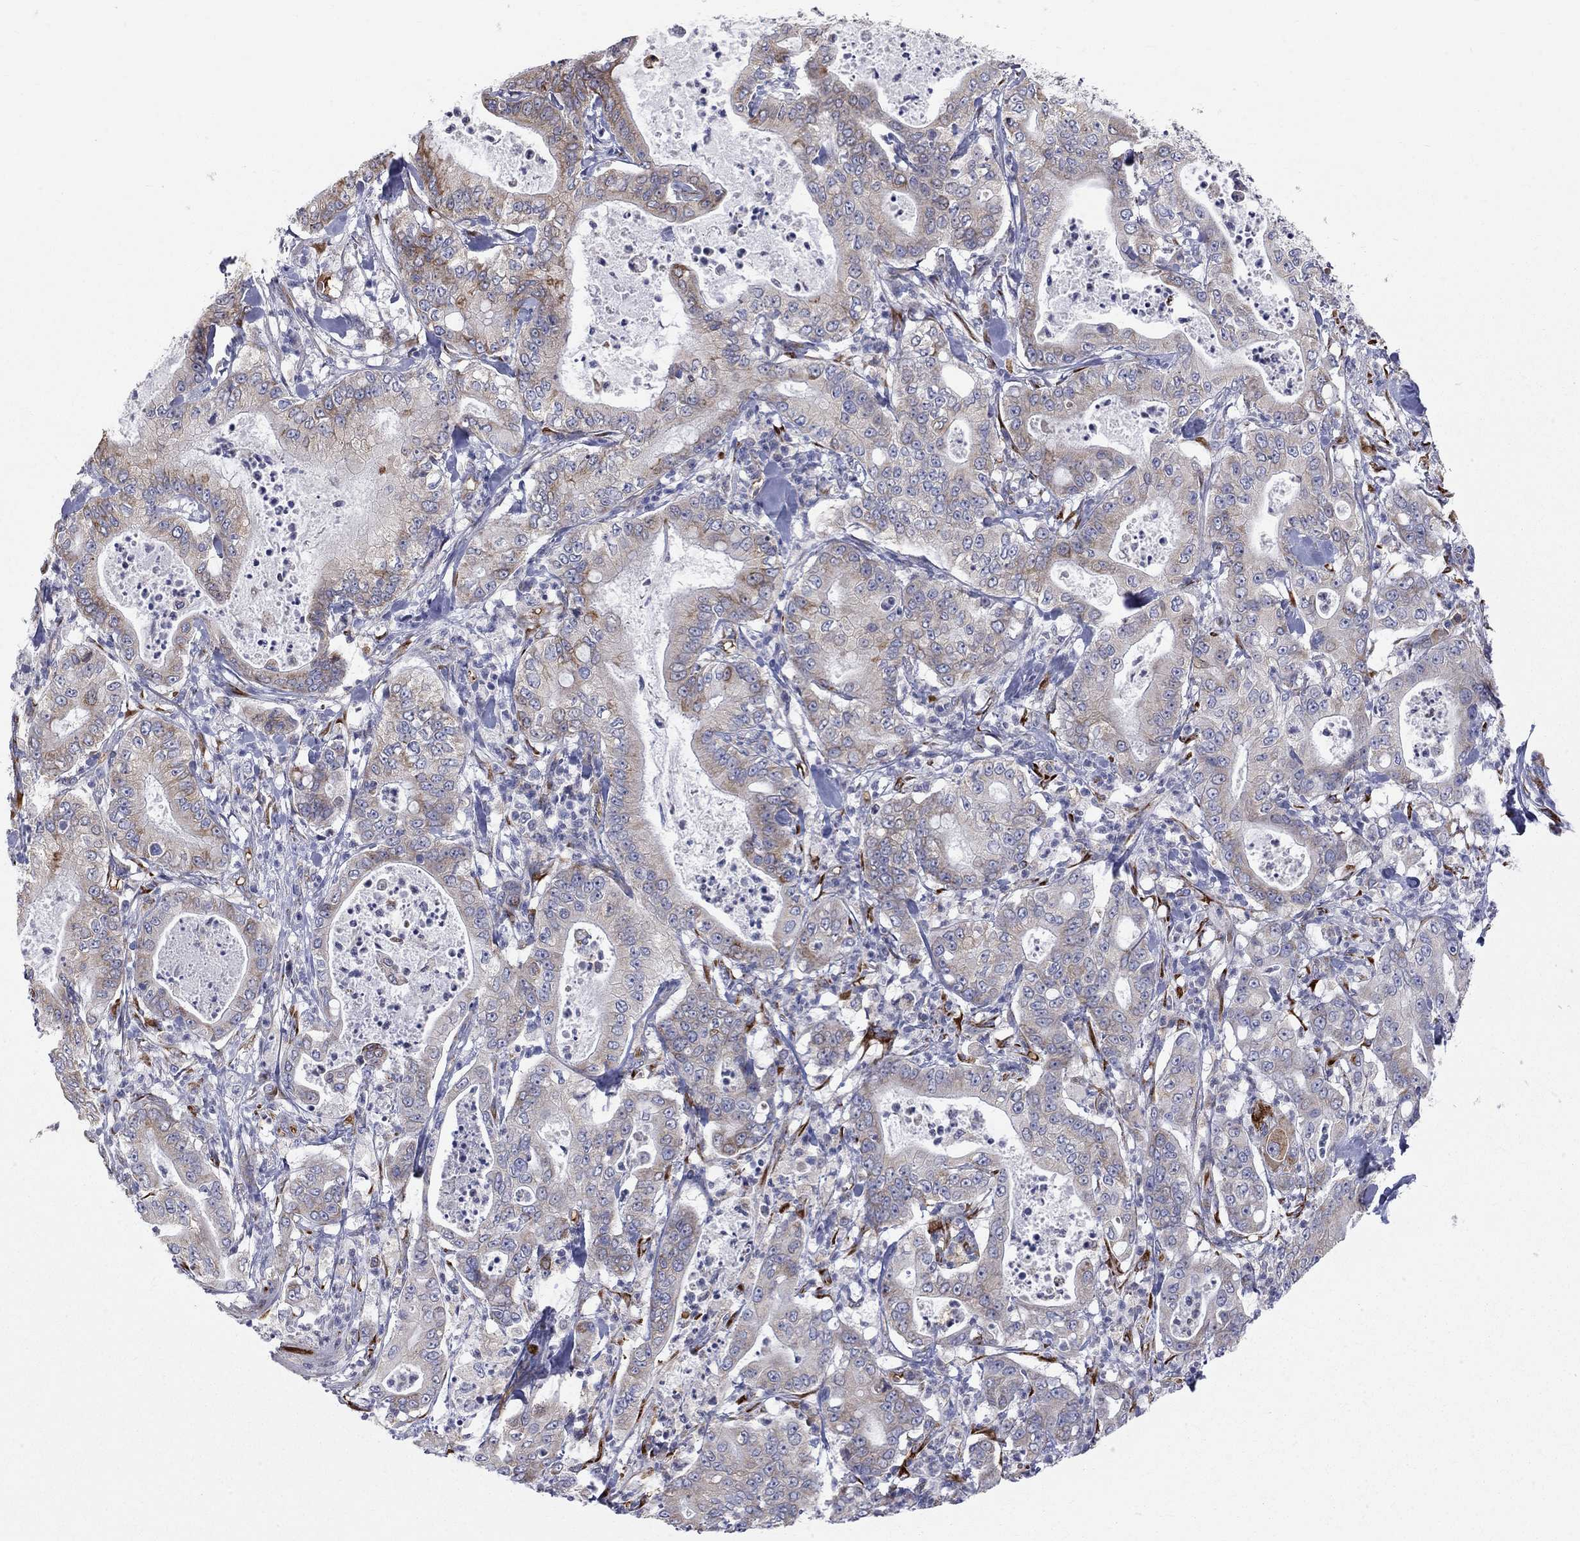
{"staining": {"intensity": "strong", "quantity": "<25%", "location": "cytoplasmic/membranous"}, "tissue": "pancreatic cancer", "cell_type": "Tumor cells", "image_type": "cancer", "snomed": [{"axis": "morphology", "description": "Adenocarcinoma, NOS"}, {"axis": "topography", "description": "Pancreas"}], "caption": "A brown stain labels strong cytoplasmic/membranous expression of a protein in human adenocarcinoma (pancreatic) tumor cells.", "gene": "CASTOR1", "patient": {"sex": "male", "age": 71}}